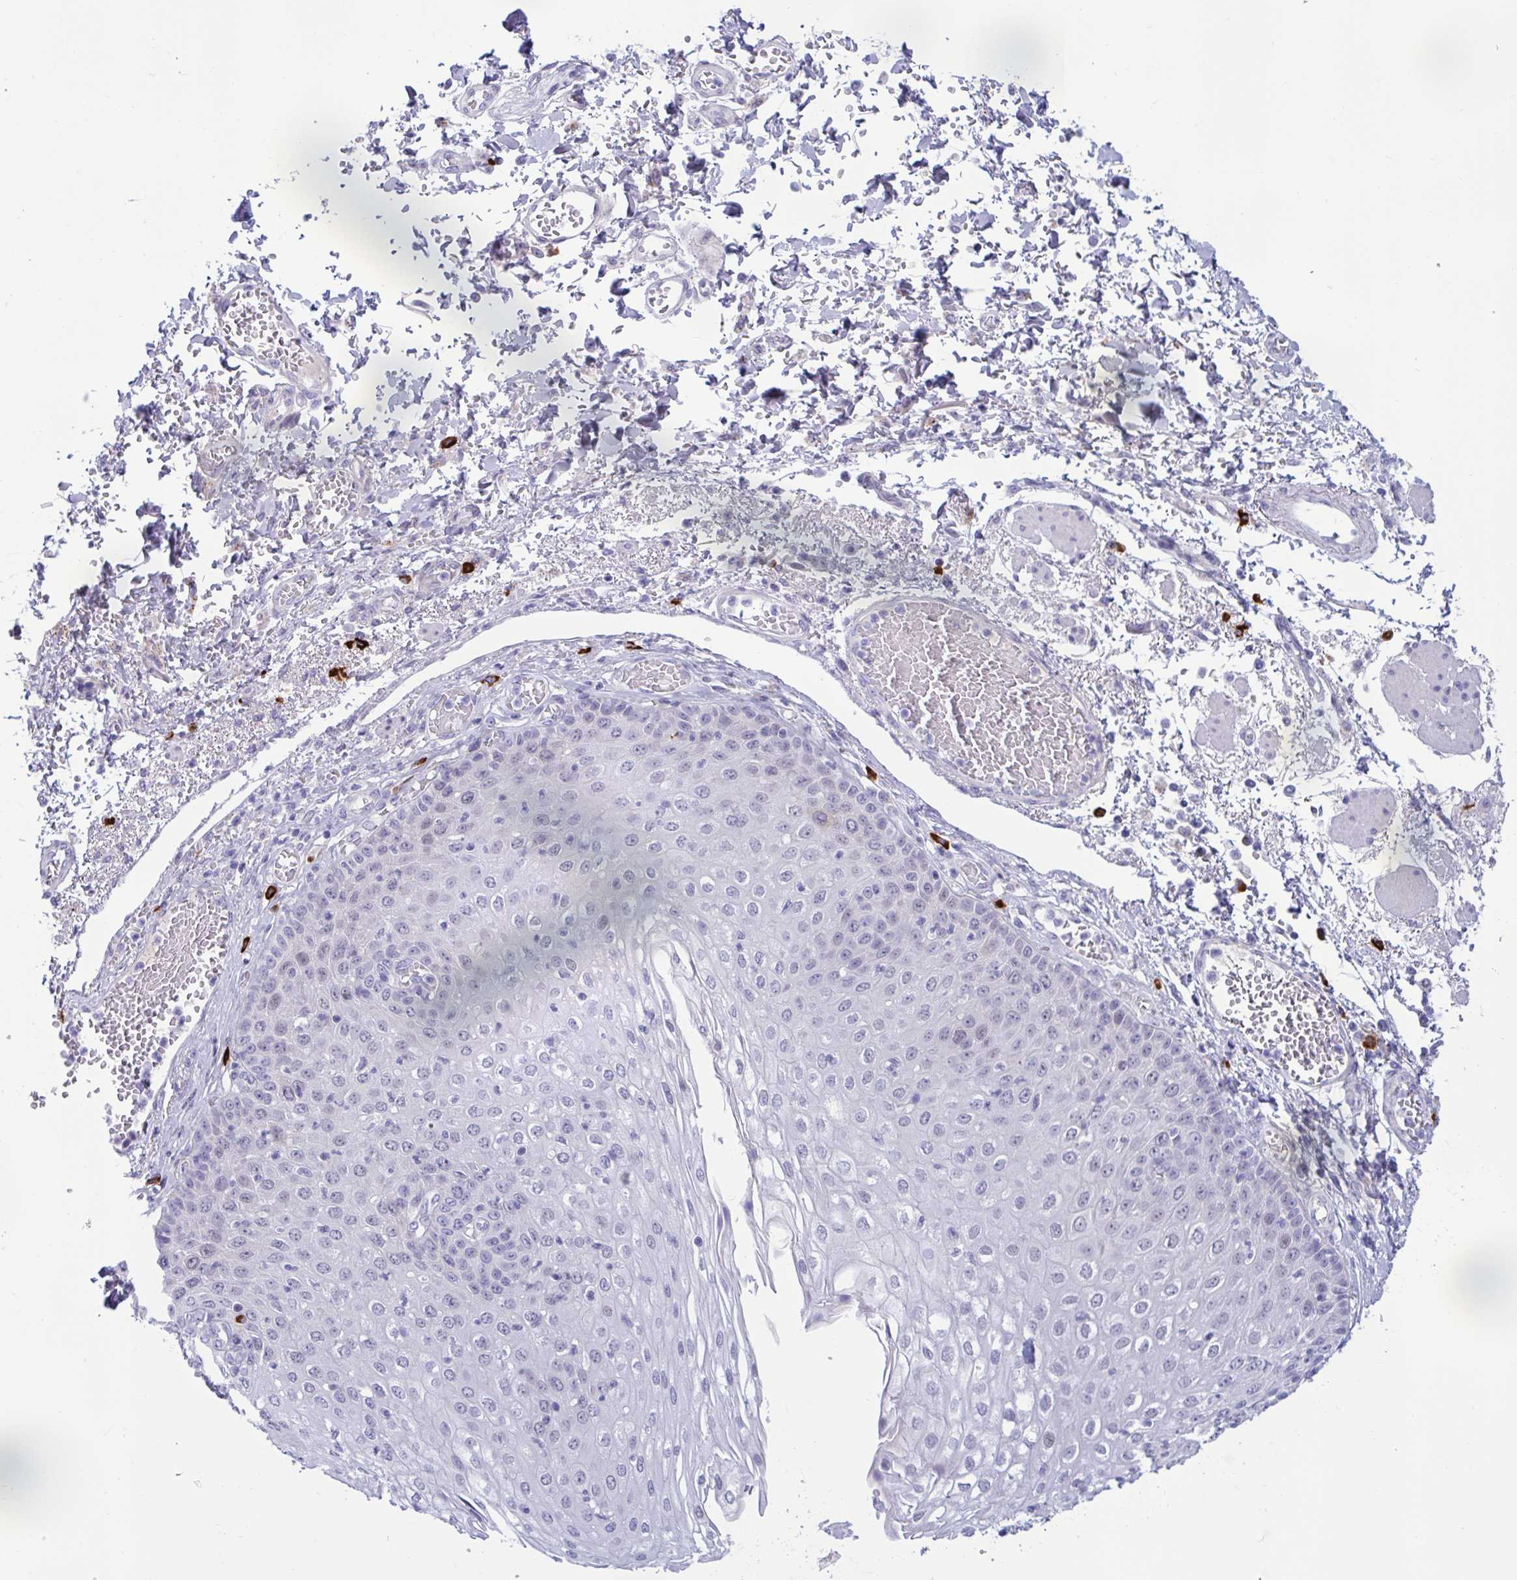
{"staining": {"intensity": "negative", "quantity": "none", "location": "none"}, "tissue": "esophagus", "cell_type": "Squamous epithelial cells", "image_type": "normal", "snomed": [{"axis": "morphology", "description": "Normal tissue, NOS"}, {"axis": "morphology", "description": "Adenocarcinoma, NOS"}, {"axis": "topography", "description": "Esophagus"}], "caption": "Squamous epithelial cells are negative for brown protein staining in unremarkable esophagus. Brightfield microscopy of immunohistochemistry (IHC) stained with DAB (brown) and hematoxylin (blue), captured at high magnification.", "gene": "FAM219B", "patient": {"sex": "male", "age": 81}}